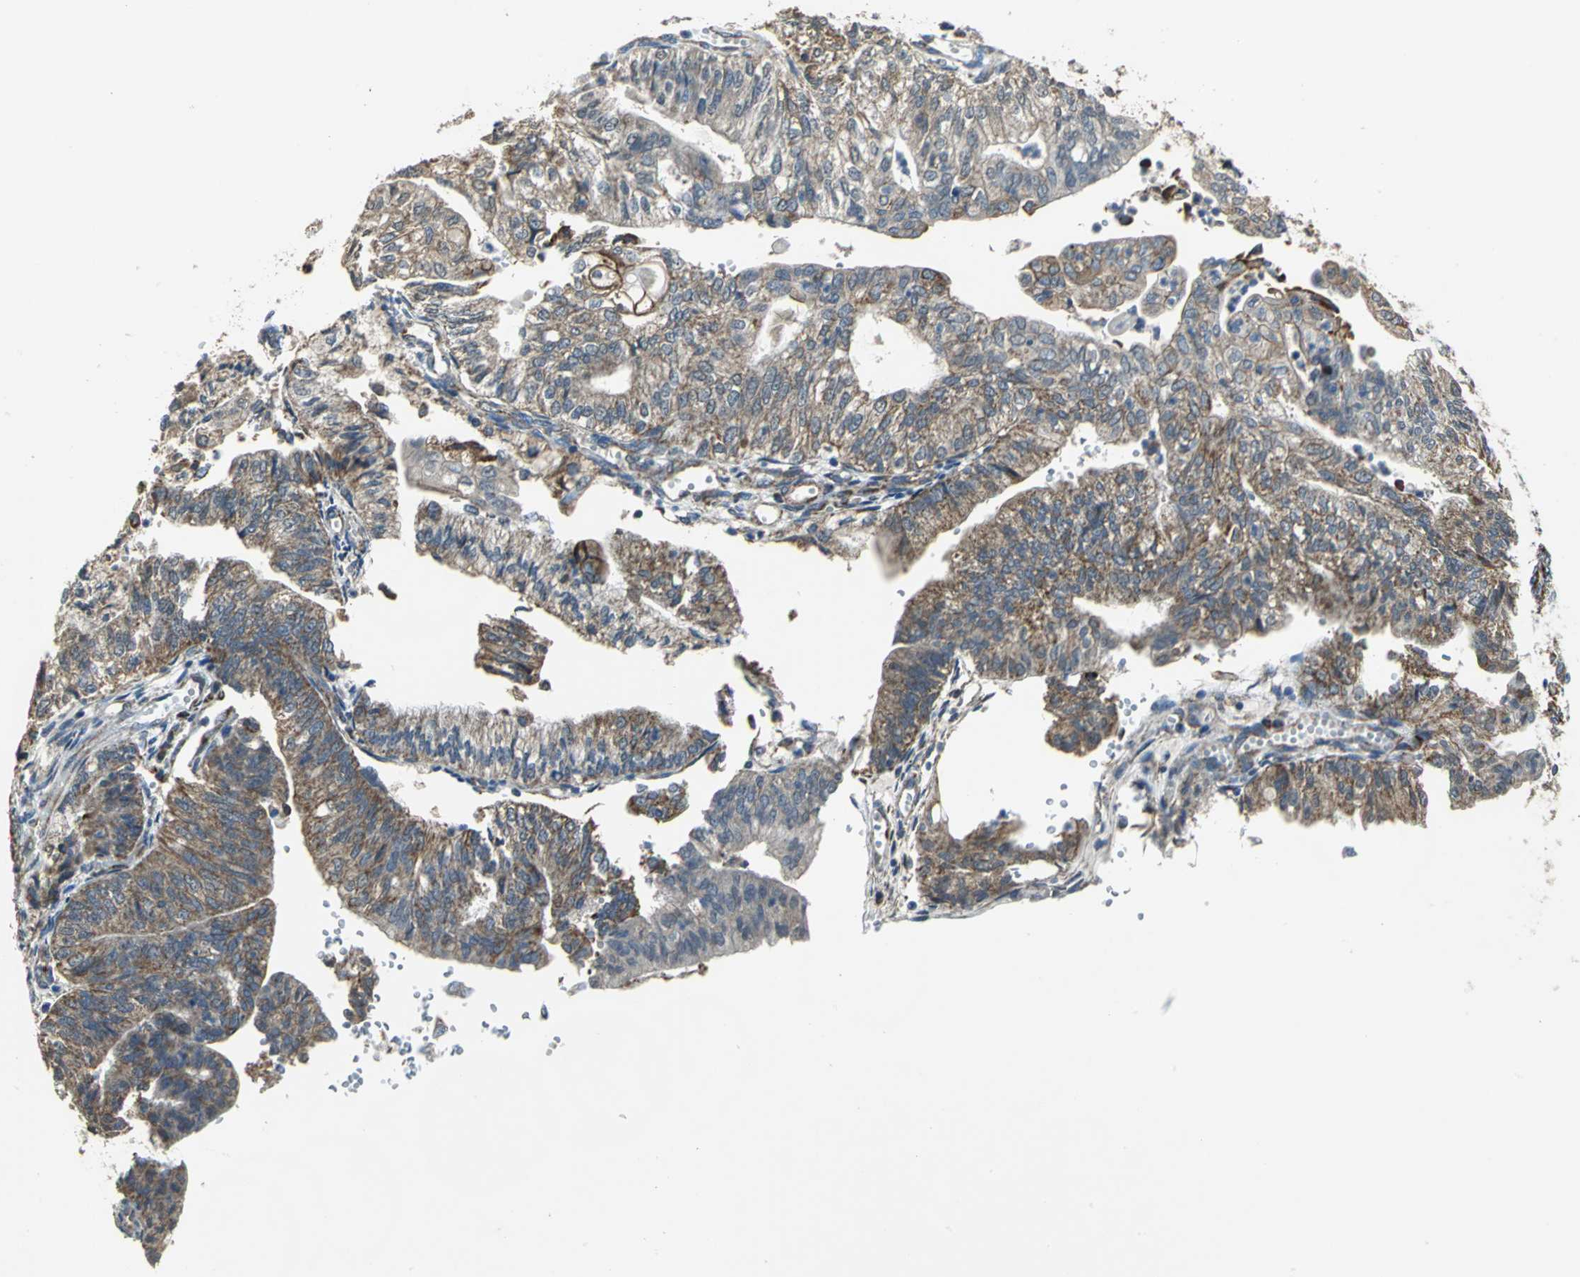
{"staining": {"intensity": "strong", "quantity": "25%-75%", "location": "cytoplasmic/membranous"}, "tissue": "endometrial cancer", "cell_type": "Tumor cells", "image_type": "cancer", "snomed": [{"axis": "morphology", "description": "Adenocarcinoma, NOS"}, {"axis": "topography", "description": "Endometrium"}], "caption": "Endometrial cancer (adenocarcinoma) was stained to show a protein in brown. There is high levels of strong cytoplasmic/membranous staining in approximately 25%-75% of tumor cells.", "gene": "NDUFB5", "patient": {"sex": "female", "age": 59}}